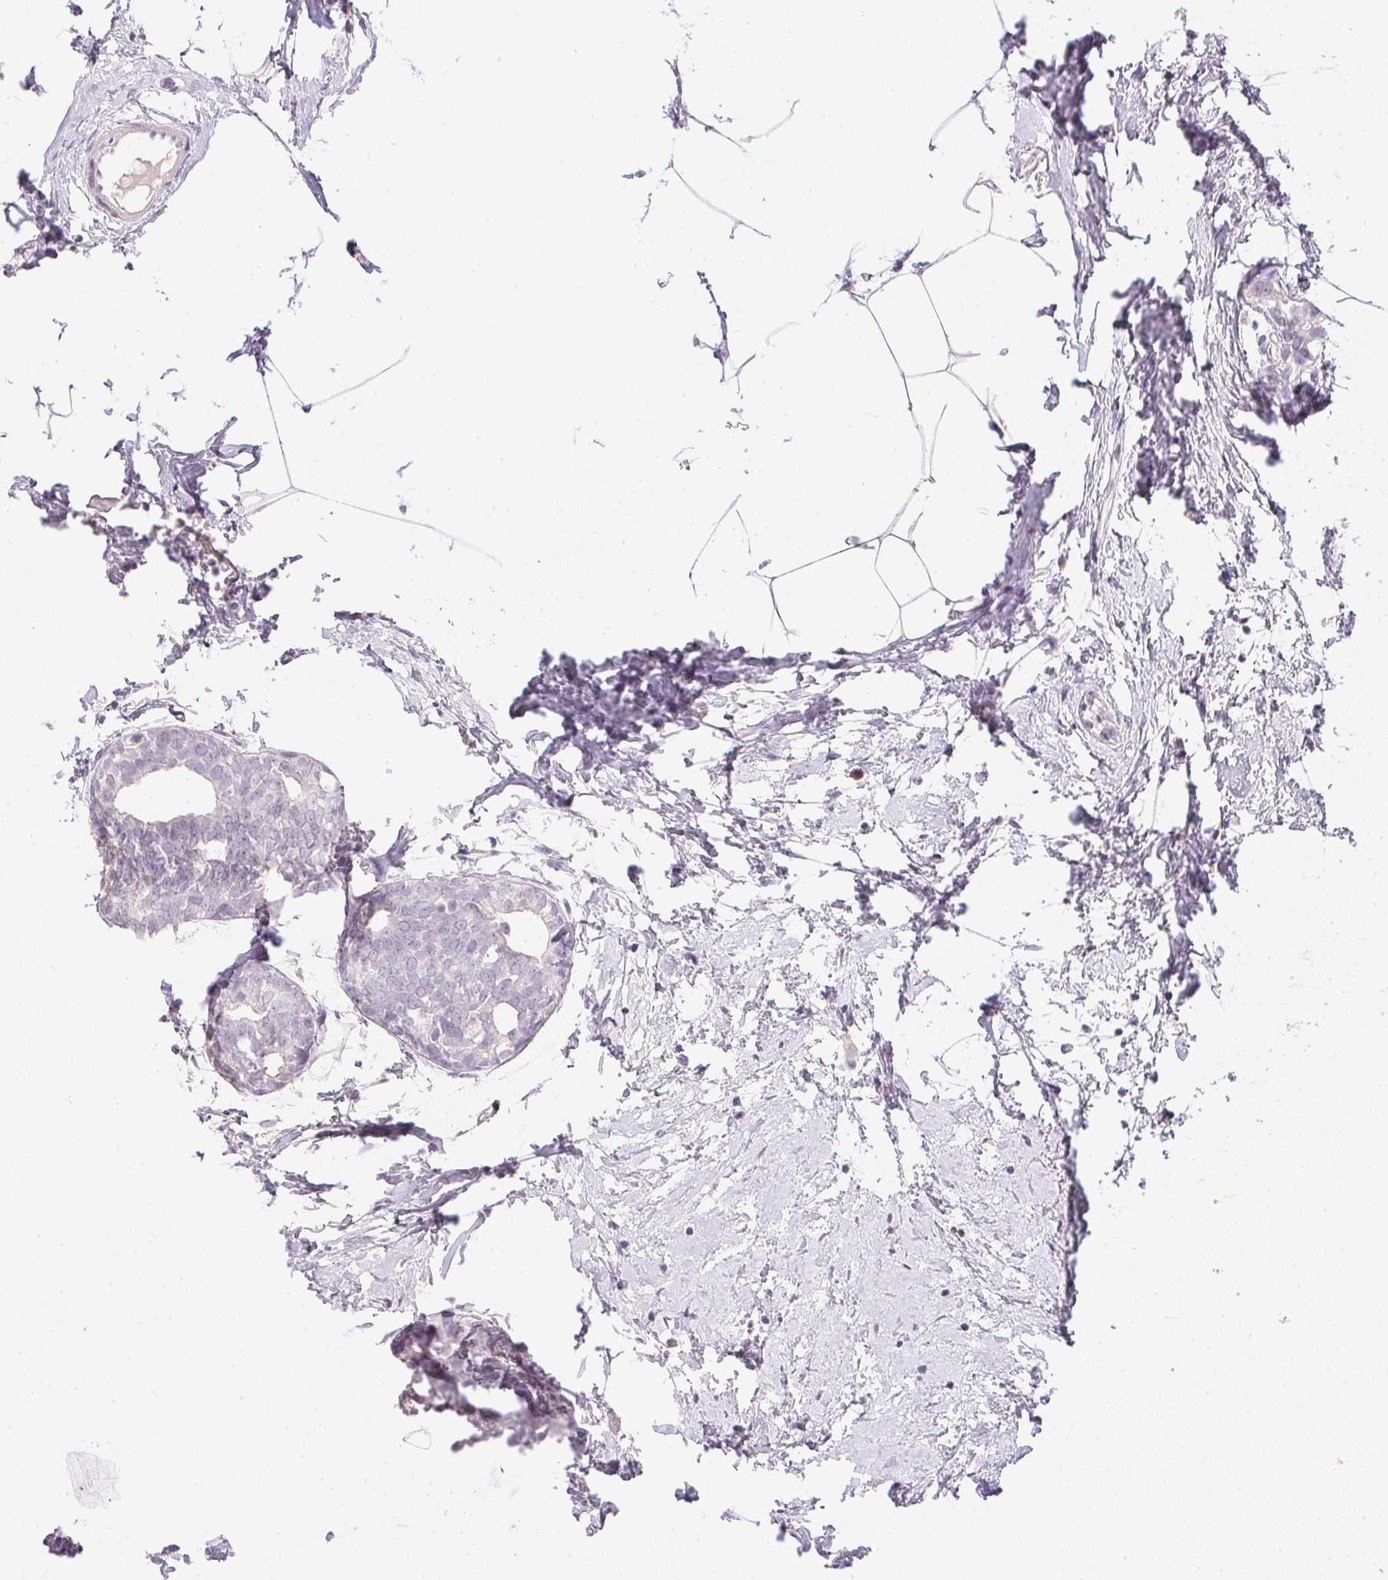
{"staining": {"intensity": "negative", "quantity": "none", "location": "none"}, "tissue": "breast cancer", "cell_type": "Tumor cells", "image_type": "cancer", "snomed": [{"axis": "morphology", "description": "Duct carcinoma"}, {"axis": "topography", "description": "Breast"}], "caption": "Immunohistochemistry (IHC) micrograph of breast invasive ductal carcinoma stained for a protein (brown), which displays no positivity in tumor cells.", "gene": "PPY", "patient": {"sex": "female", "age": 40}}